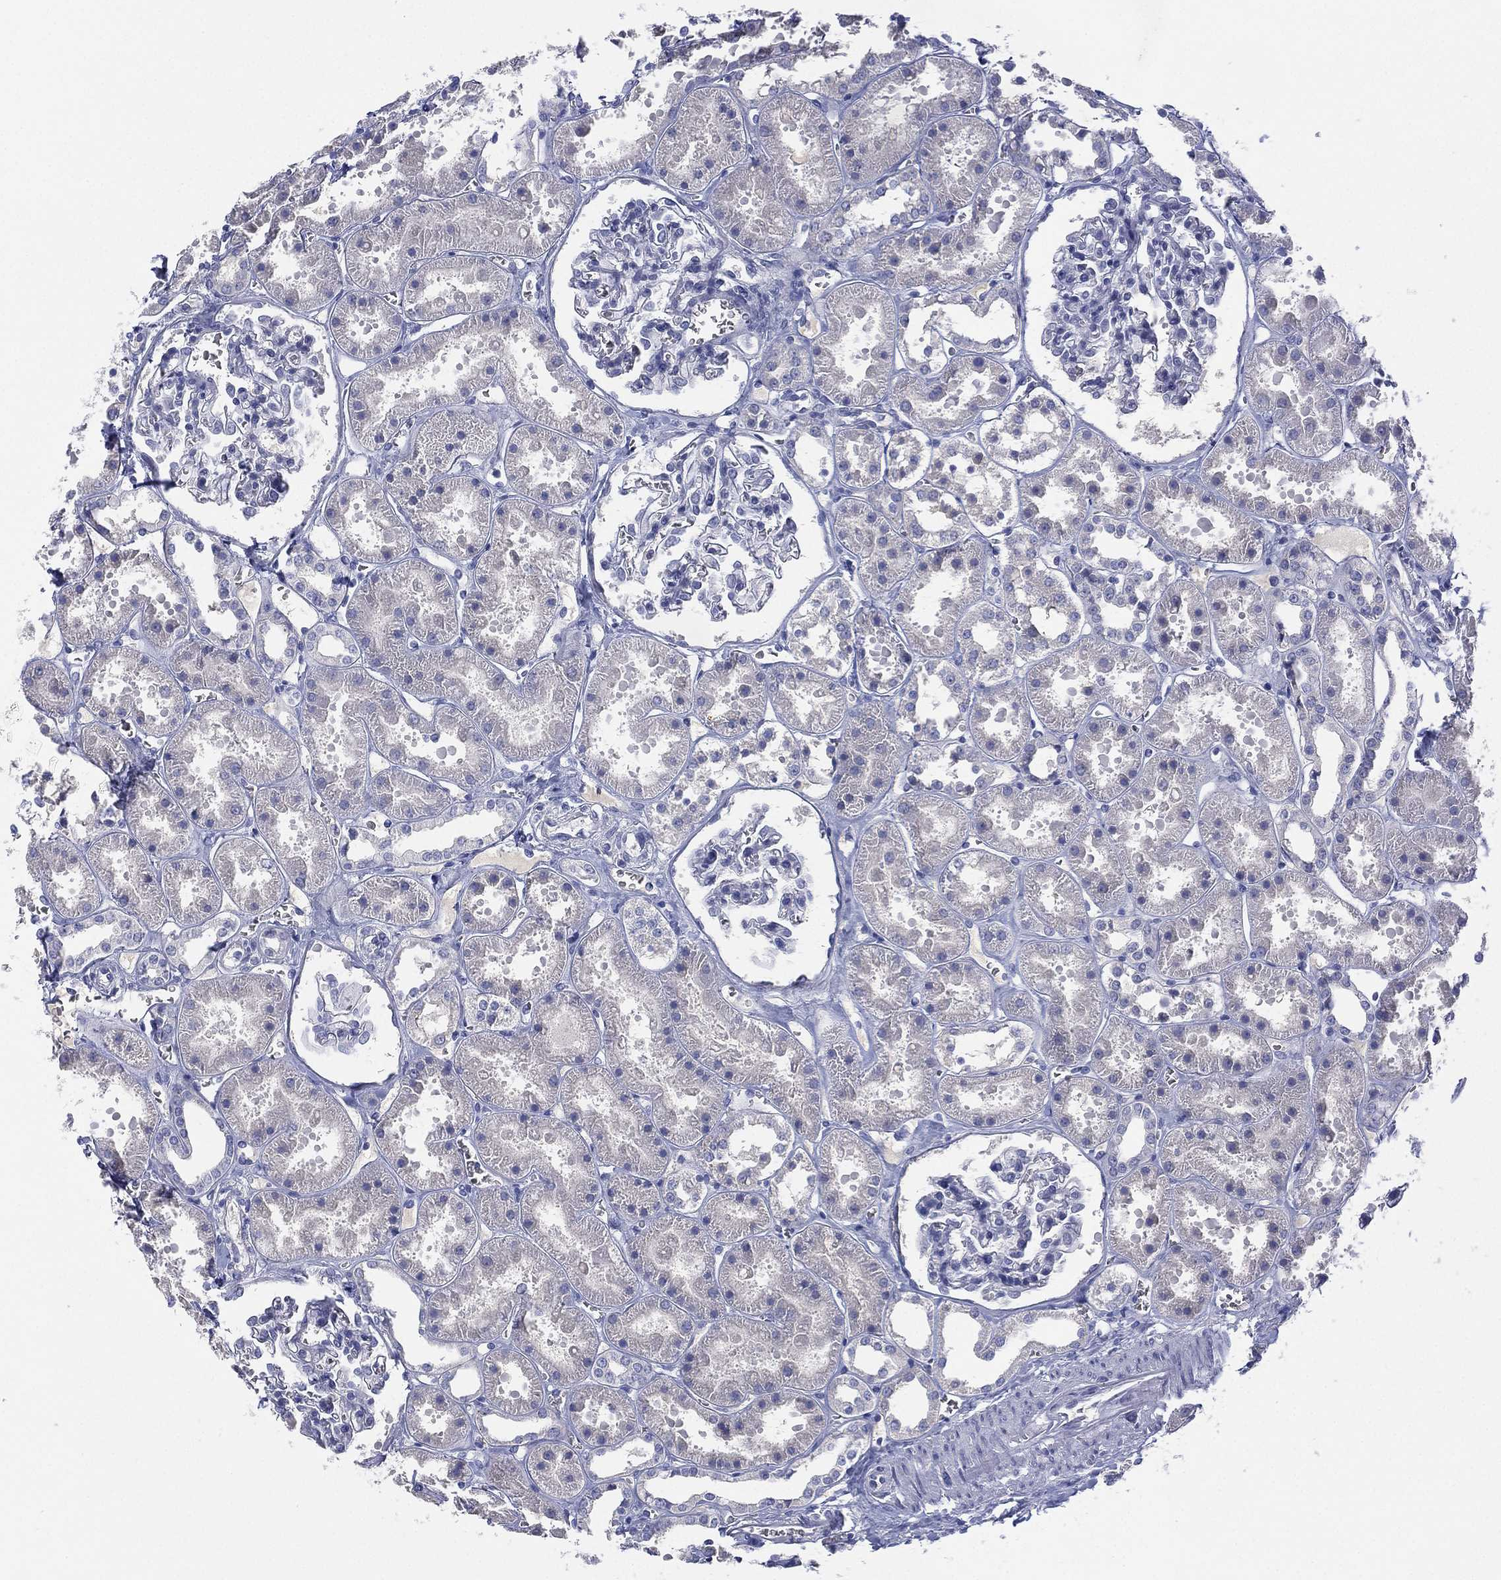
{"staining": {"intensity": "negative", "quantity": "none", "location": "none"}, "tissue": "kidney", "cell_type": "Cells in glomeruli", "image_type": "normal", "snomed": [{"axis": "morphology", "description": "Normal tissue, NOS"}, {"axis": "topography", "description": "Kidney"}], "caption": "DAB (3,3'-diaminobenzidine) immunohistochemical staining of unremarkable human kidney exhibits no significant expression in cells in glomeruli.", "gene": "CYP2D6", "patient": {"sex": "female", "age": 41}}